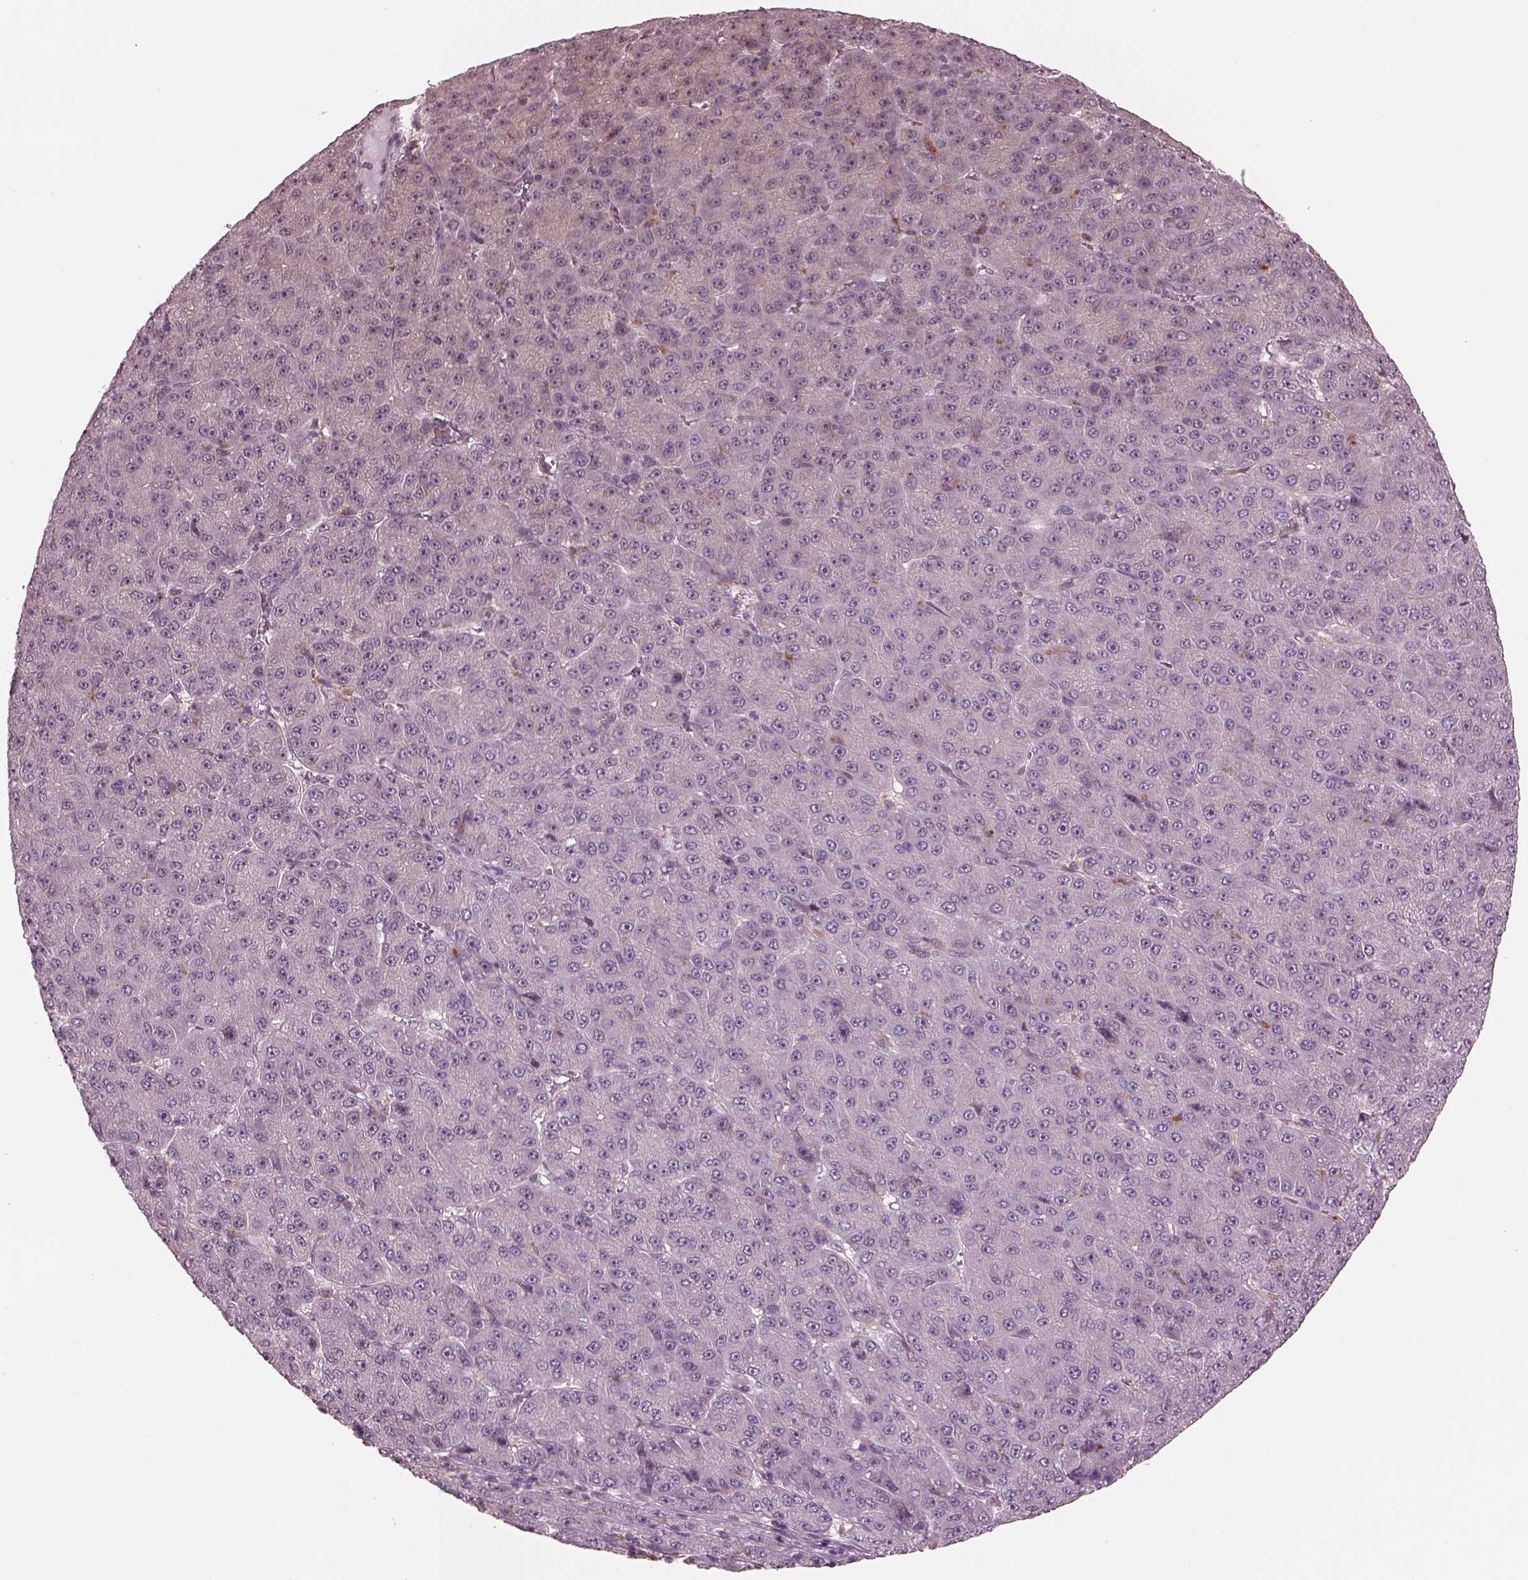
{"staining": {"intensity": "negative", "quantity": "none", "location": "none"}, "tissue": "liver cancer", "cell_type": "Tumor cells", "image_type": "cancer", "snomed": [{"axis": "morphology", "description": "Carcinoma, Hepatocellular, NOS"}, {"axis": "topography", "description": "Liver"}], "caption": "High power microscopy image of an immunohistochemistry (IHC) histopathology image of hepatocellular carcinoma (liver), revealing no significant staining in tumor cells. (Stains: DAB immunohistochemistry (IHC) with hematoxylin counter stain, Microscopy: brightfield microscopy at high magnification).", "gene": "SRI", "patient": {"sex": "male", "age": 67}}